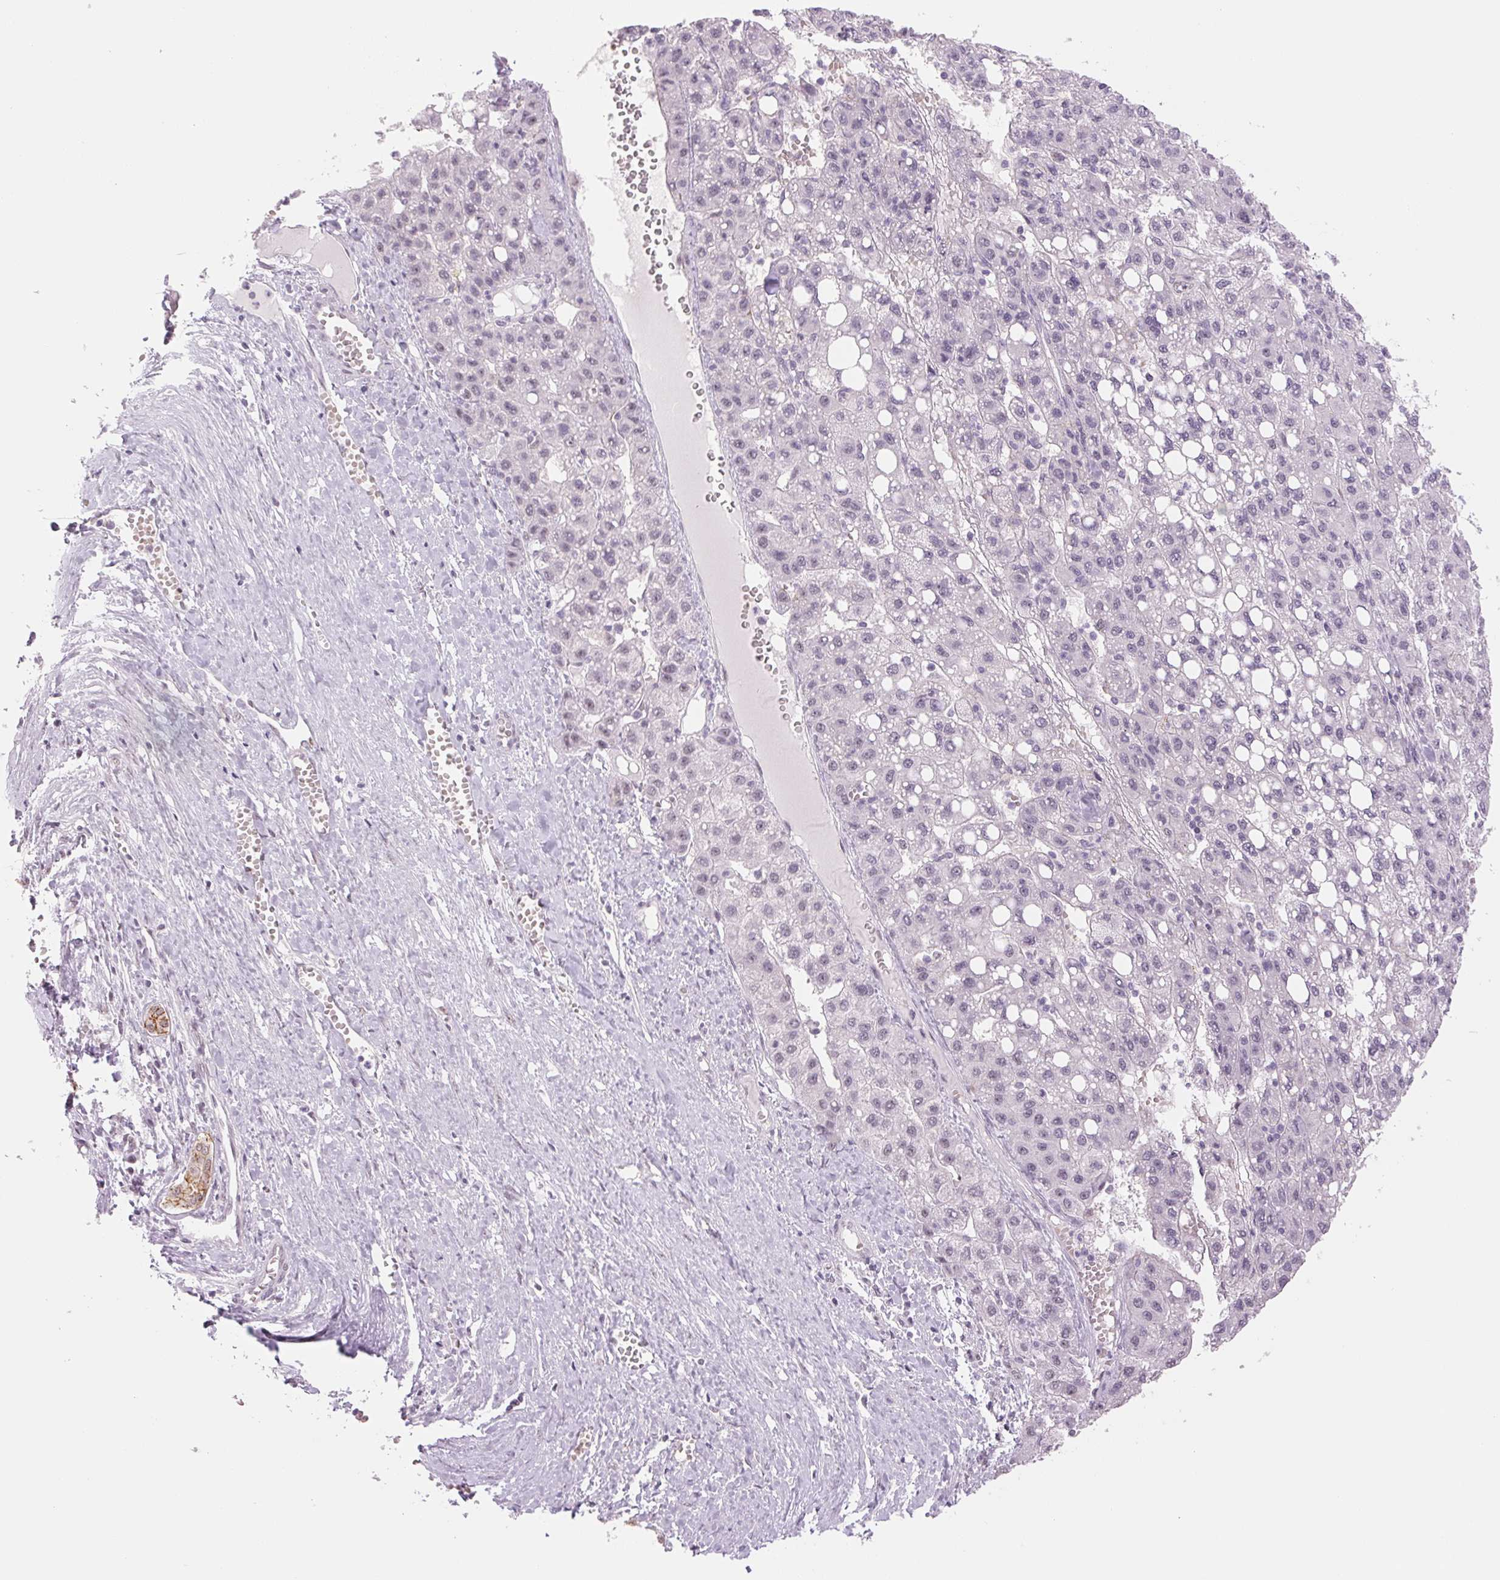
{"staining": {"intensity": "negative", "quantity": "none", "location": "none"}, "tissue": "liver cancer", "cell_type": "Tumor cells", "image_type": "cancer", "snomed": [{"axis": "morphology", "description": "Carcinoma, Hepatocellular, NOS"}, {"axis": "topography", "description": "Liver"}], "caption": "Tumor cells show no significant expression in liver cancer (hepatocellular carcinoma).", "gene": "ZC3H14", "patient": {"sex": "female", "age": 82}}